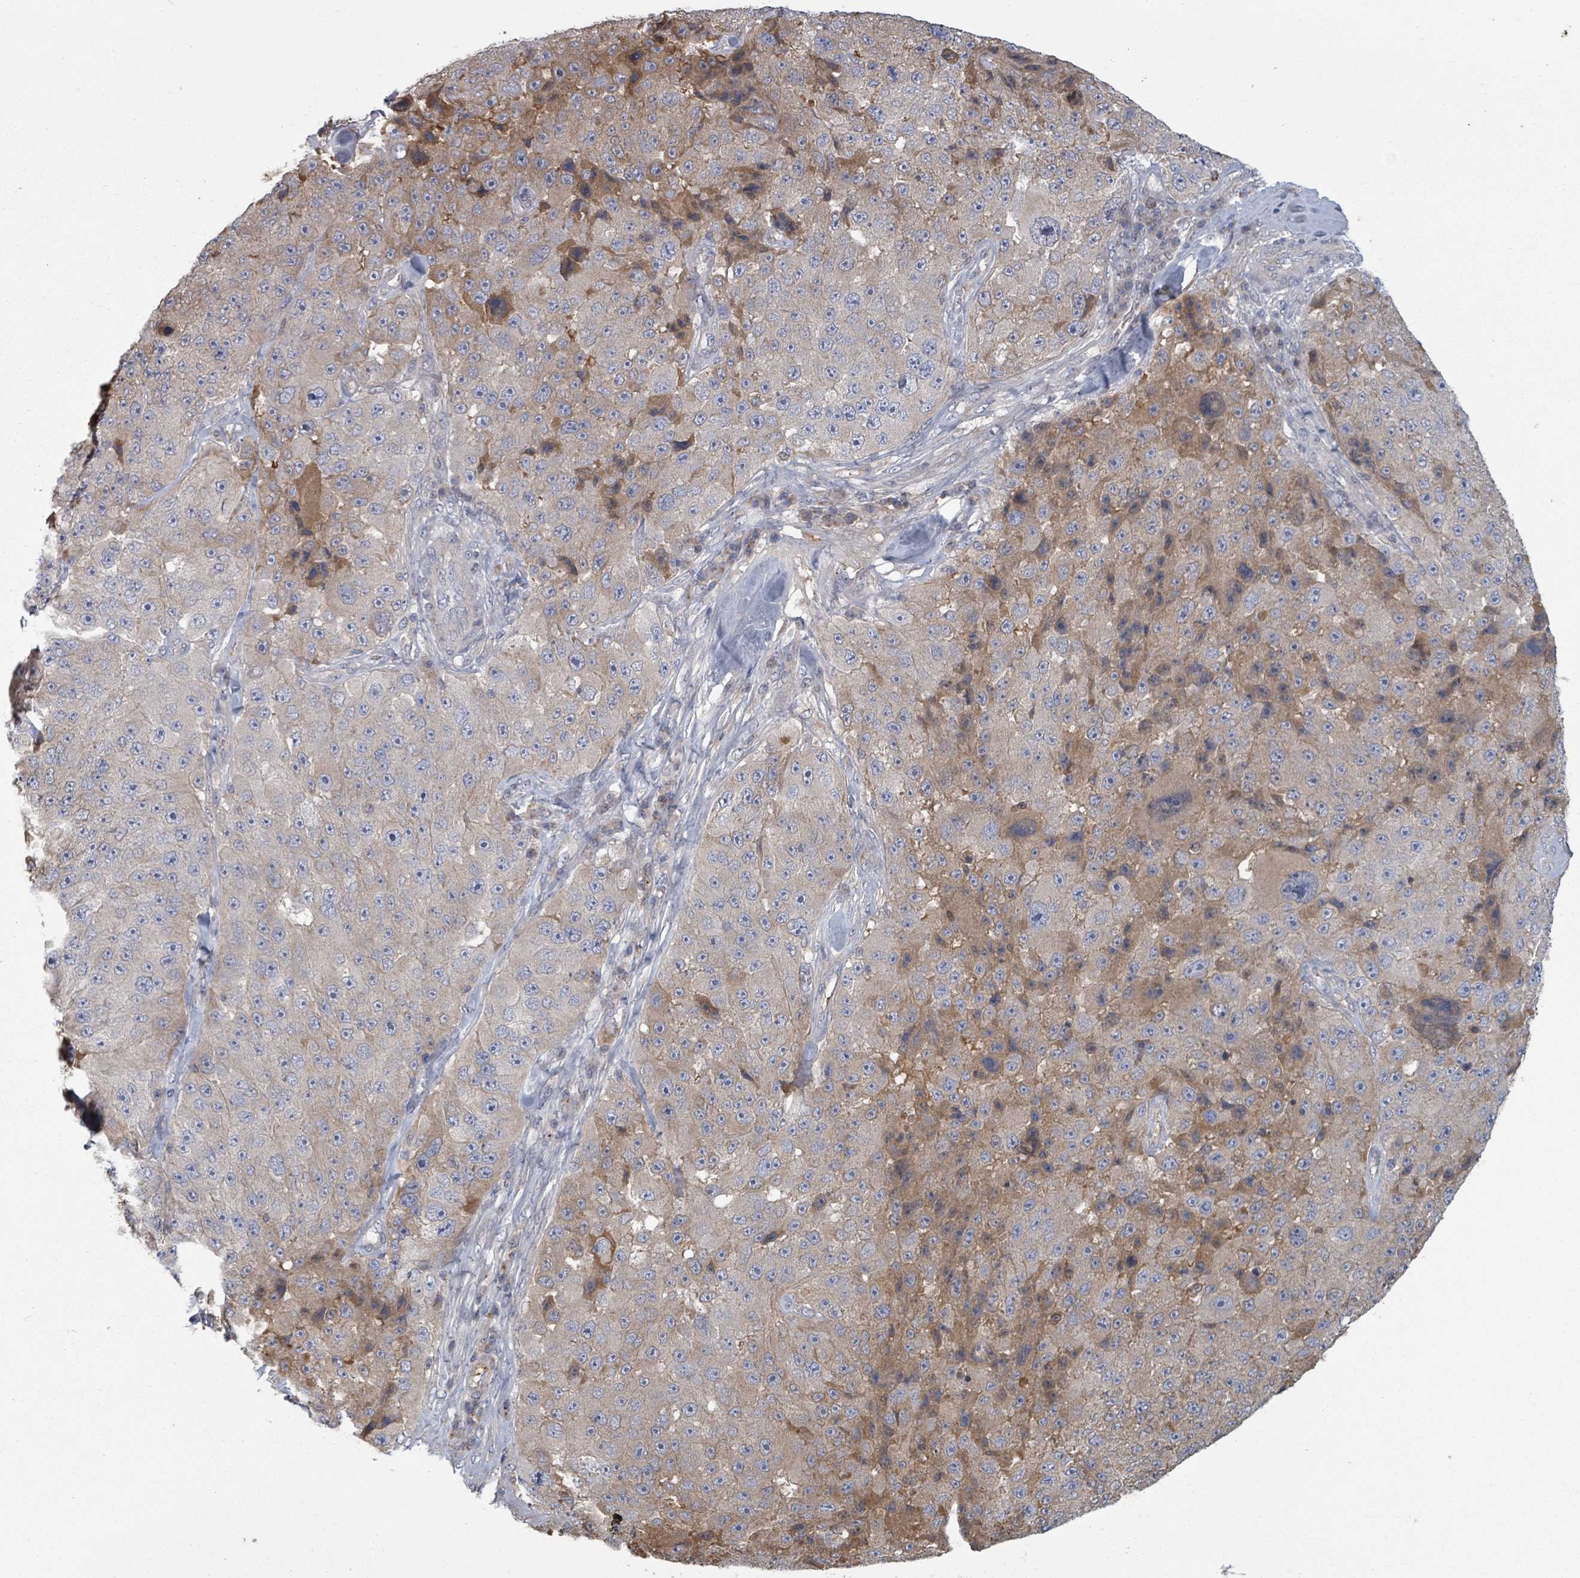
{"staining": {"intensity": "moderate", "quantity": "<25%", "location": "cytoplasmic/membranous"}, "tissue": "melanoma", "cell_type": "Tumor cells", "image_type": "cancer", "snomed": [{"axis": "morphology", "description": "Malignant melanoma, Metastatic site"}, {"axis": "topography", "description": "Lymph node"}], "caption": "Melanoma stained for a protein shows moderate cytoplasmic/membranous positivity in tumor cells.", "gene": "GABBR1", "patient": {"sex": "male", "age": 62}}